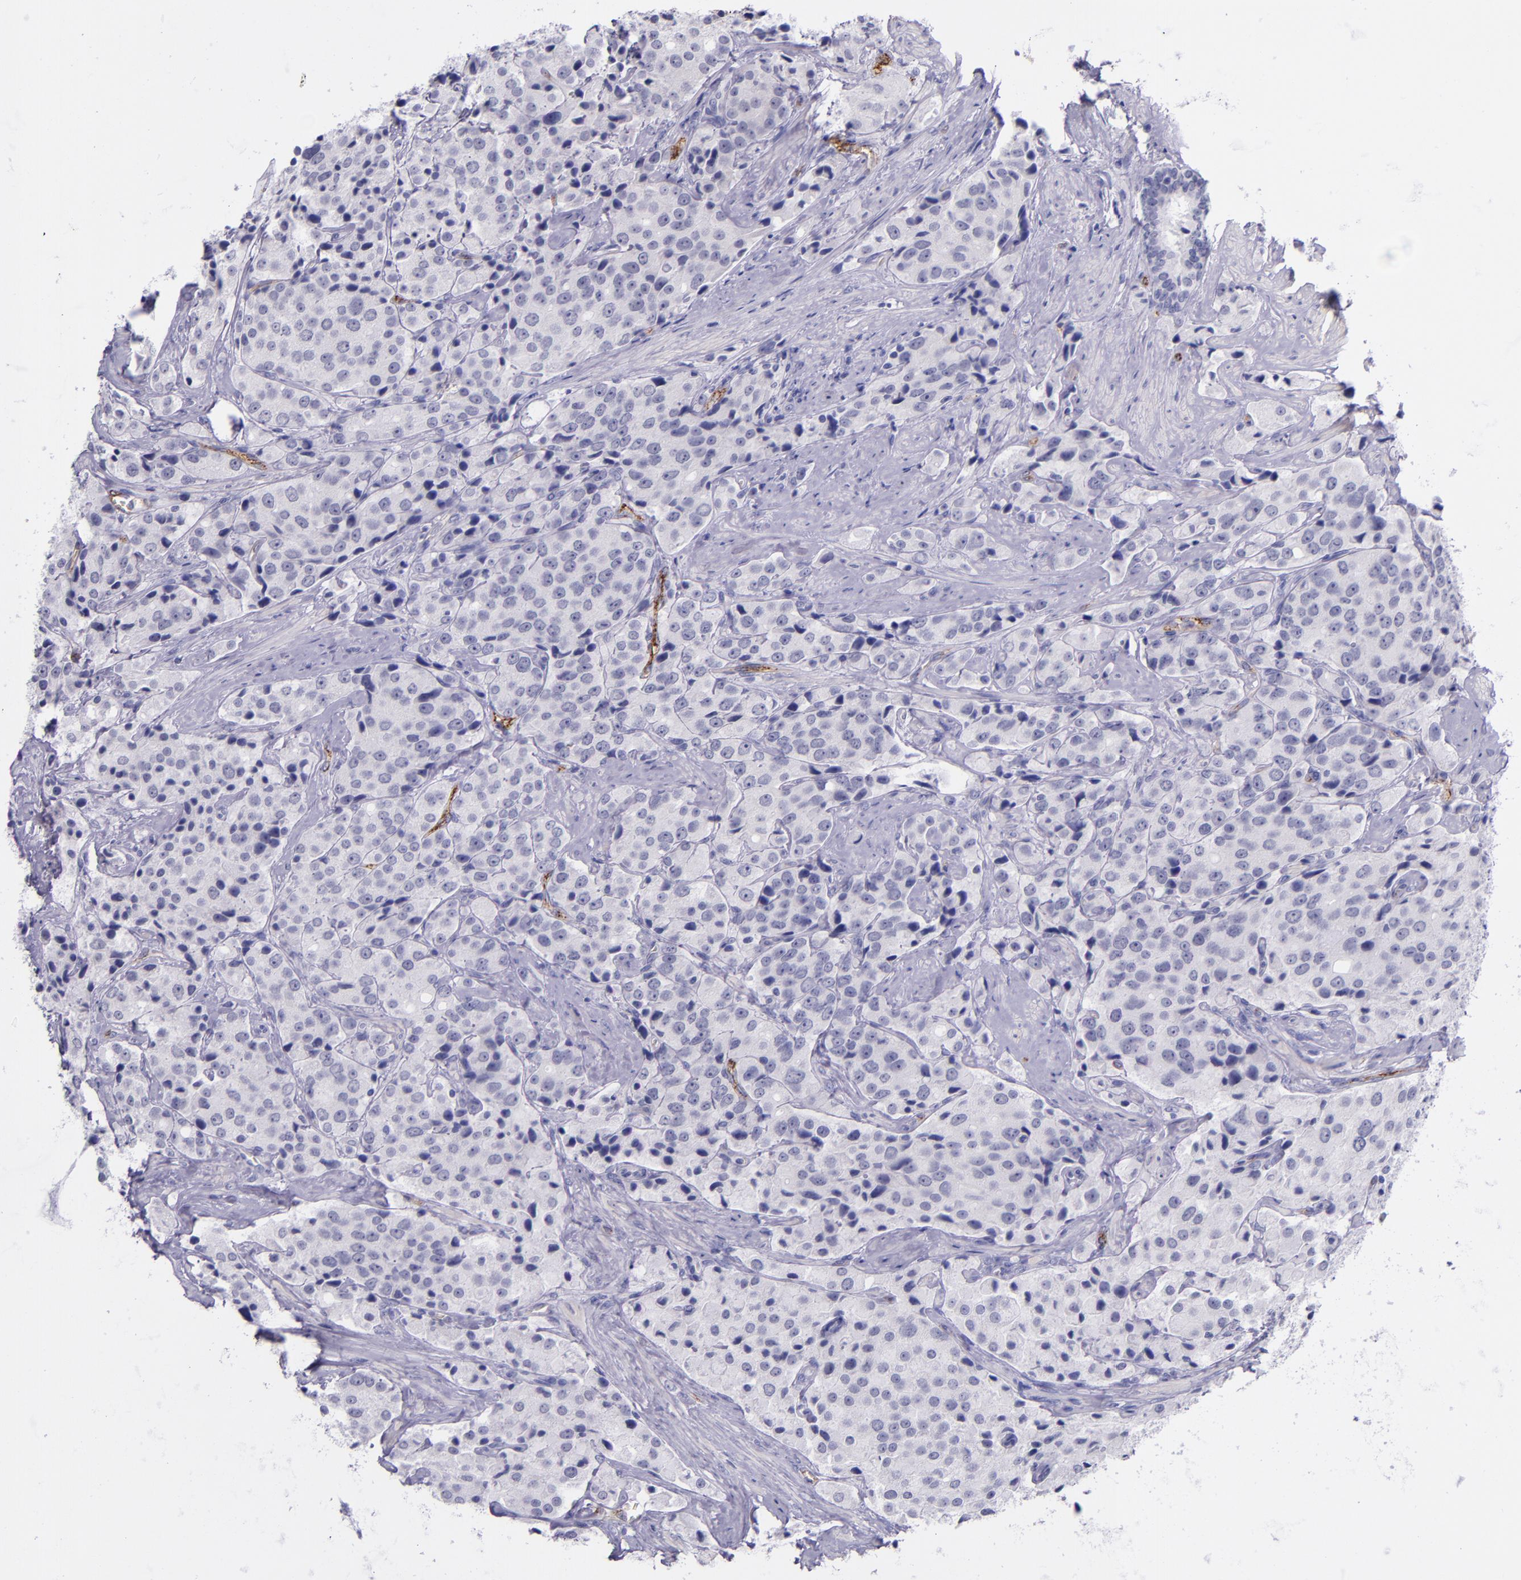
{"staining": {"intensity": "negative", "quantity": "none", "location": "none"}, "tissue": "prostate cancer", "cell_type": "Tumor cells", "image_type": "cancer", "snomed": [{"axis": "morphology", "description": "Adenocarcinoma, Medium grade"}, {"axis": "topography", "description": "Prostate"}], "caption": "IHC of medium-grade adenocarcinoma (prostate) shows no expression in tumor cells. Brightfield microscopy of immunohistochemistry (IHC) stained with DAB (brown) and hematoxylin (blue), captured at high magnification.", "gene": "SELE", "patient": {"sex": "male", "age": 70}}